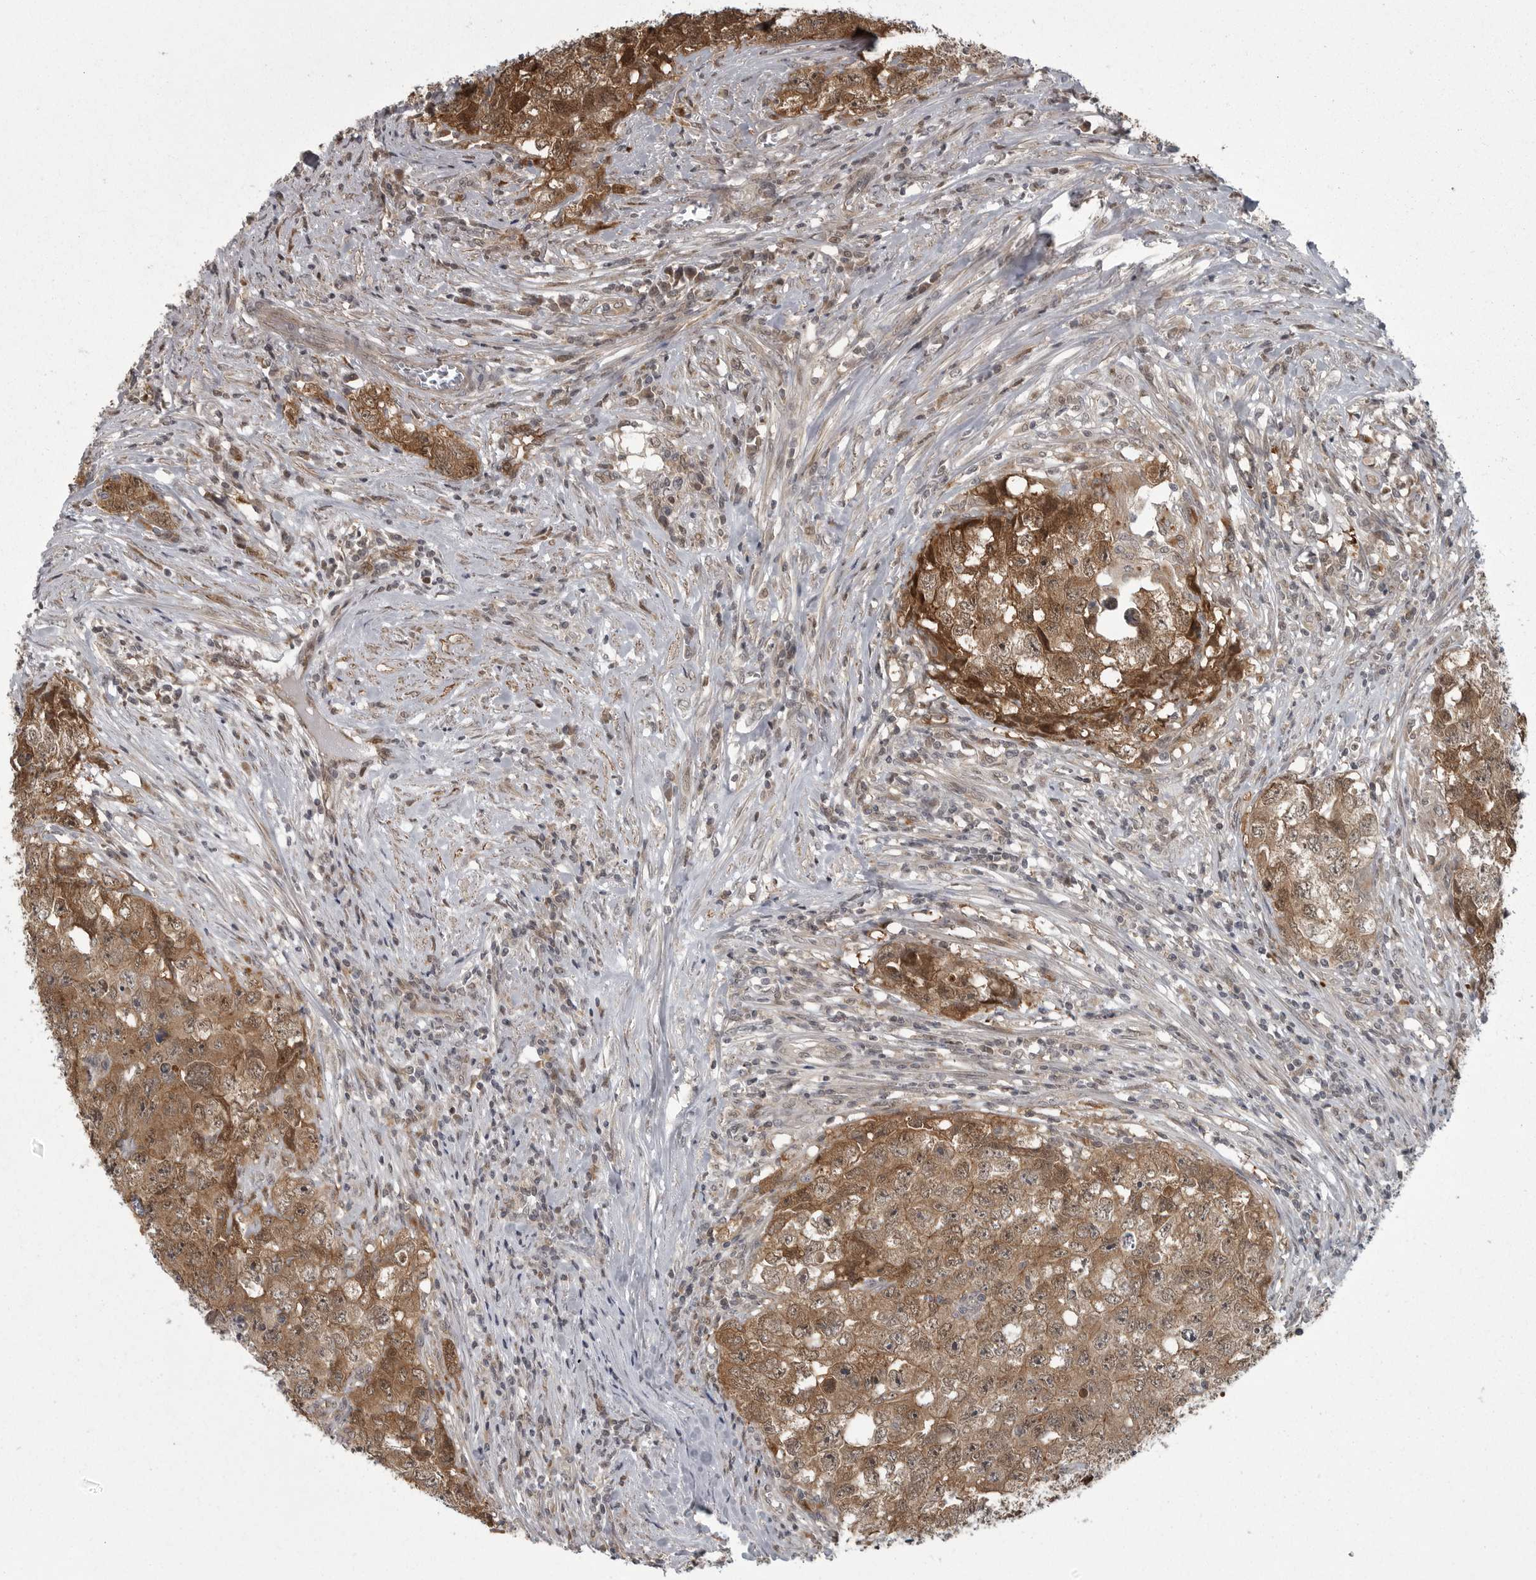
{"staining": {"intensity": "moderate", "quantity": ">75%", "location": "cytoplasmic/membranous"}, "tissue": "testis cancer", "cell_type": "Tumor cells", "image_type": "cancer", "snomed": [{"axis": "morphology", "description": "Seminoma, NOS"}, {"axis": "morphology", "description": "Carcinoma, Embryonal, NOS"}, {"axis": "topography", "description": "Testis"}], "caption": "Brown immunohistochemical staining in embryonal carcinoma (testis) shows moderate cytoplasmic/membranous expression in approximately >75% of tumor cells.", "gene": "PPP1R9A", "patient": {"sex": "male", "age": 43}}